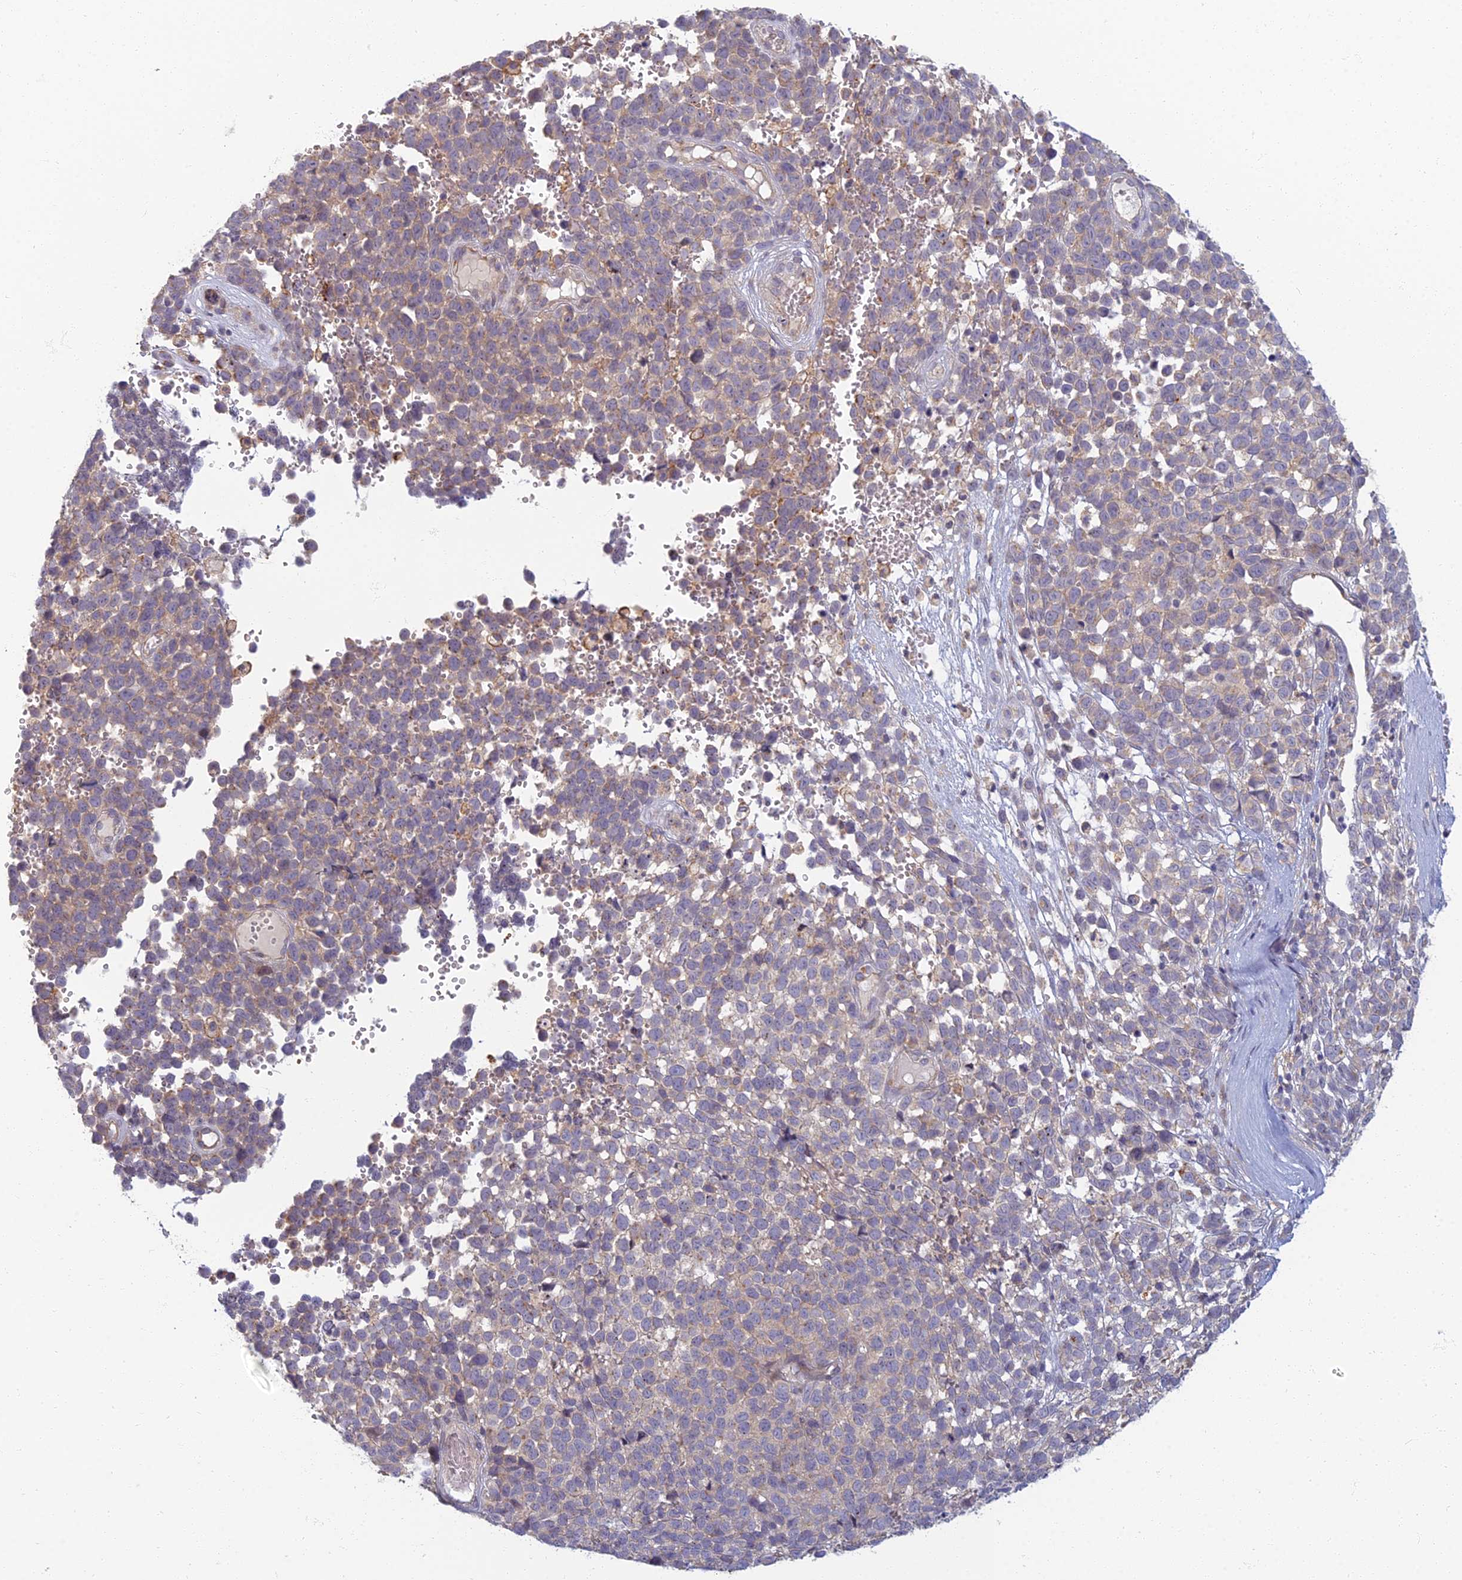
{"staining": {"intensity": "weak", "quantity": "25%-75%", "location": "cytoplasmic/membranous"}, "tissue": "melanoma", "cell_type": "Tumor cells", "image_type": "cancer", "snomed": [{"axis": "morphology", "description": "Malignant melanoma, NOS"}, {"axis": "topography", "description": "Nose, NOS"}], "caption": "Tumor cells demonstrate low levels of weak cytoplasmic/membranous positivity in approximately 25%-75% of cells in human melanoma. The protein of interest is shown in brown color, while the nuclei are stained blue.", "gene": "PROX2", "patient": {"sex": "female", "age": 48}}